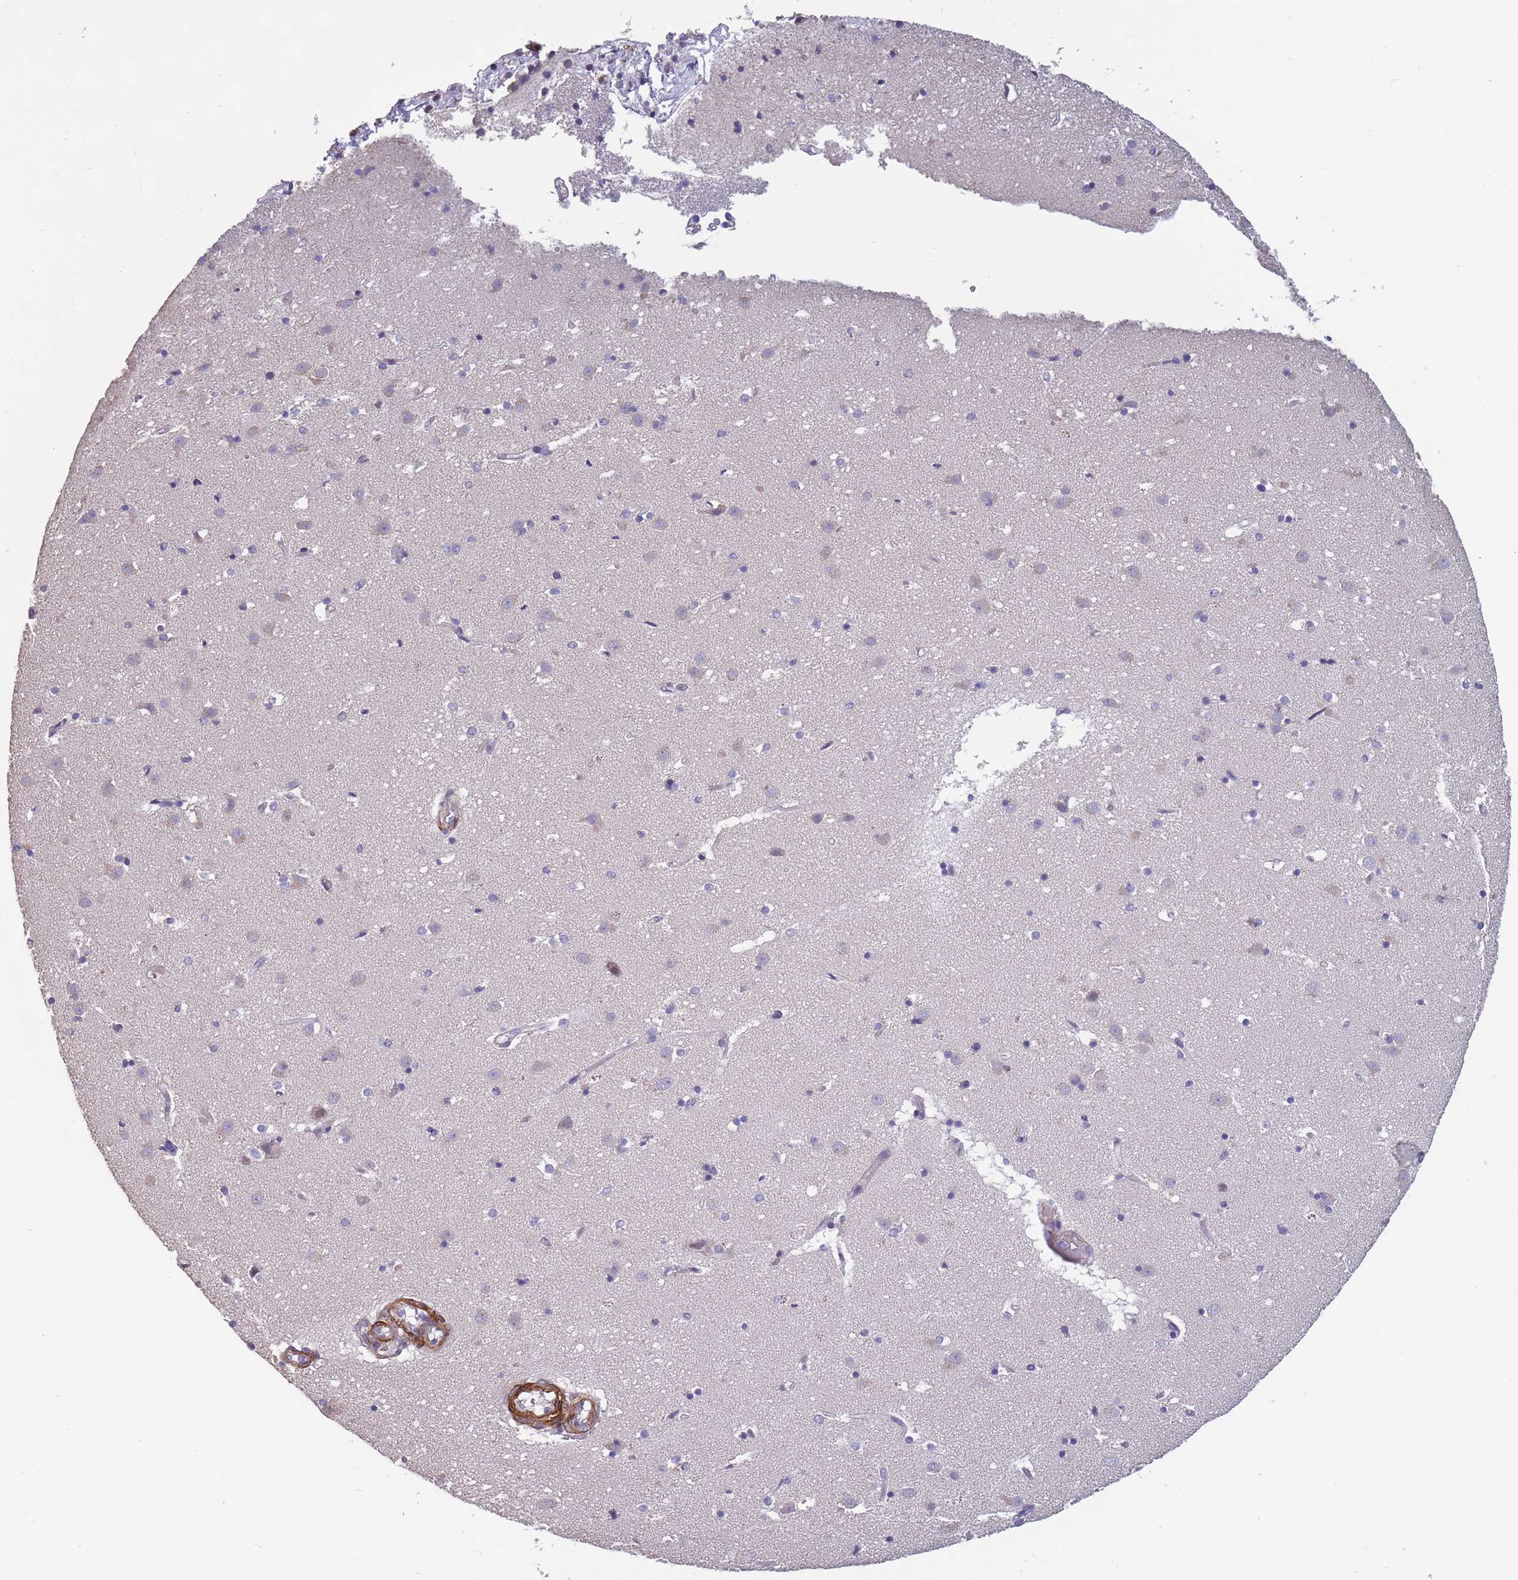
{"staining": {"intensity": "negative", "quantity": "none", "location": "none"}, "tissue": "caudate", "cell_type": "Glial cells", "image_type": "normal", "snomed": [{"axis": "morphology", "description": "Normal tissue, NOS"}, {"axis": "topography", "description": "Lateral ventricle wall"}], "caption": "An IHC histopathology image of normal caudate is shown. There is no staining in glial cells of caudate.", "gene": "TOMM40L", "patient": {"sex": "male", "age": 58}}